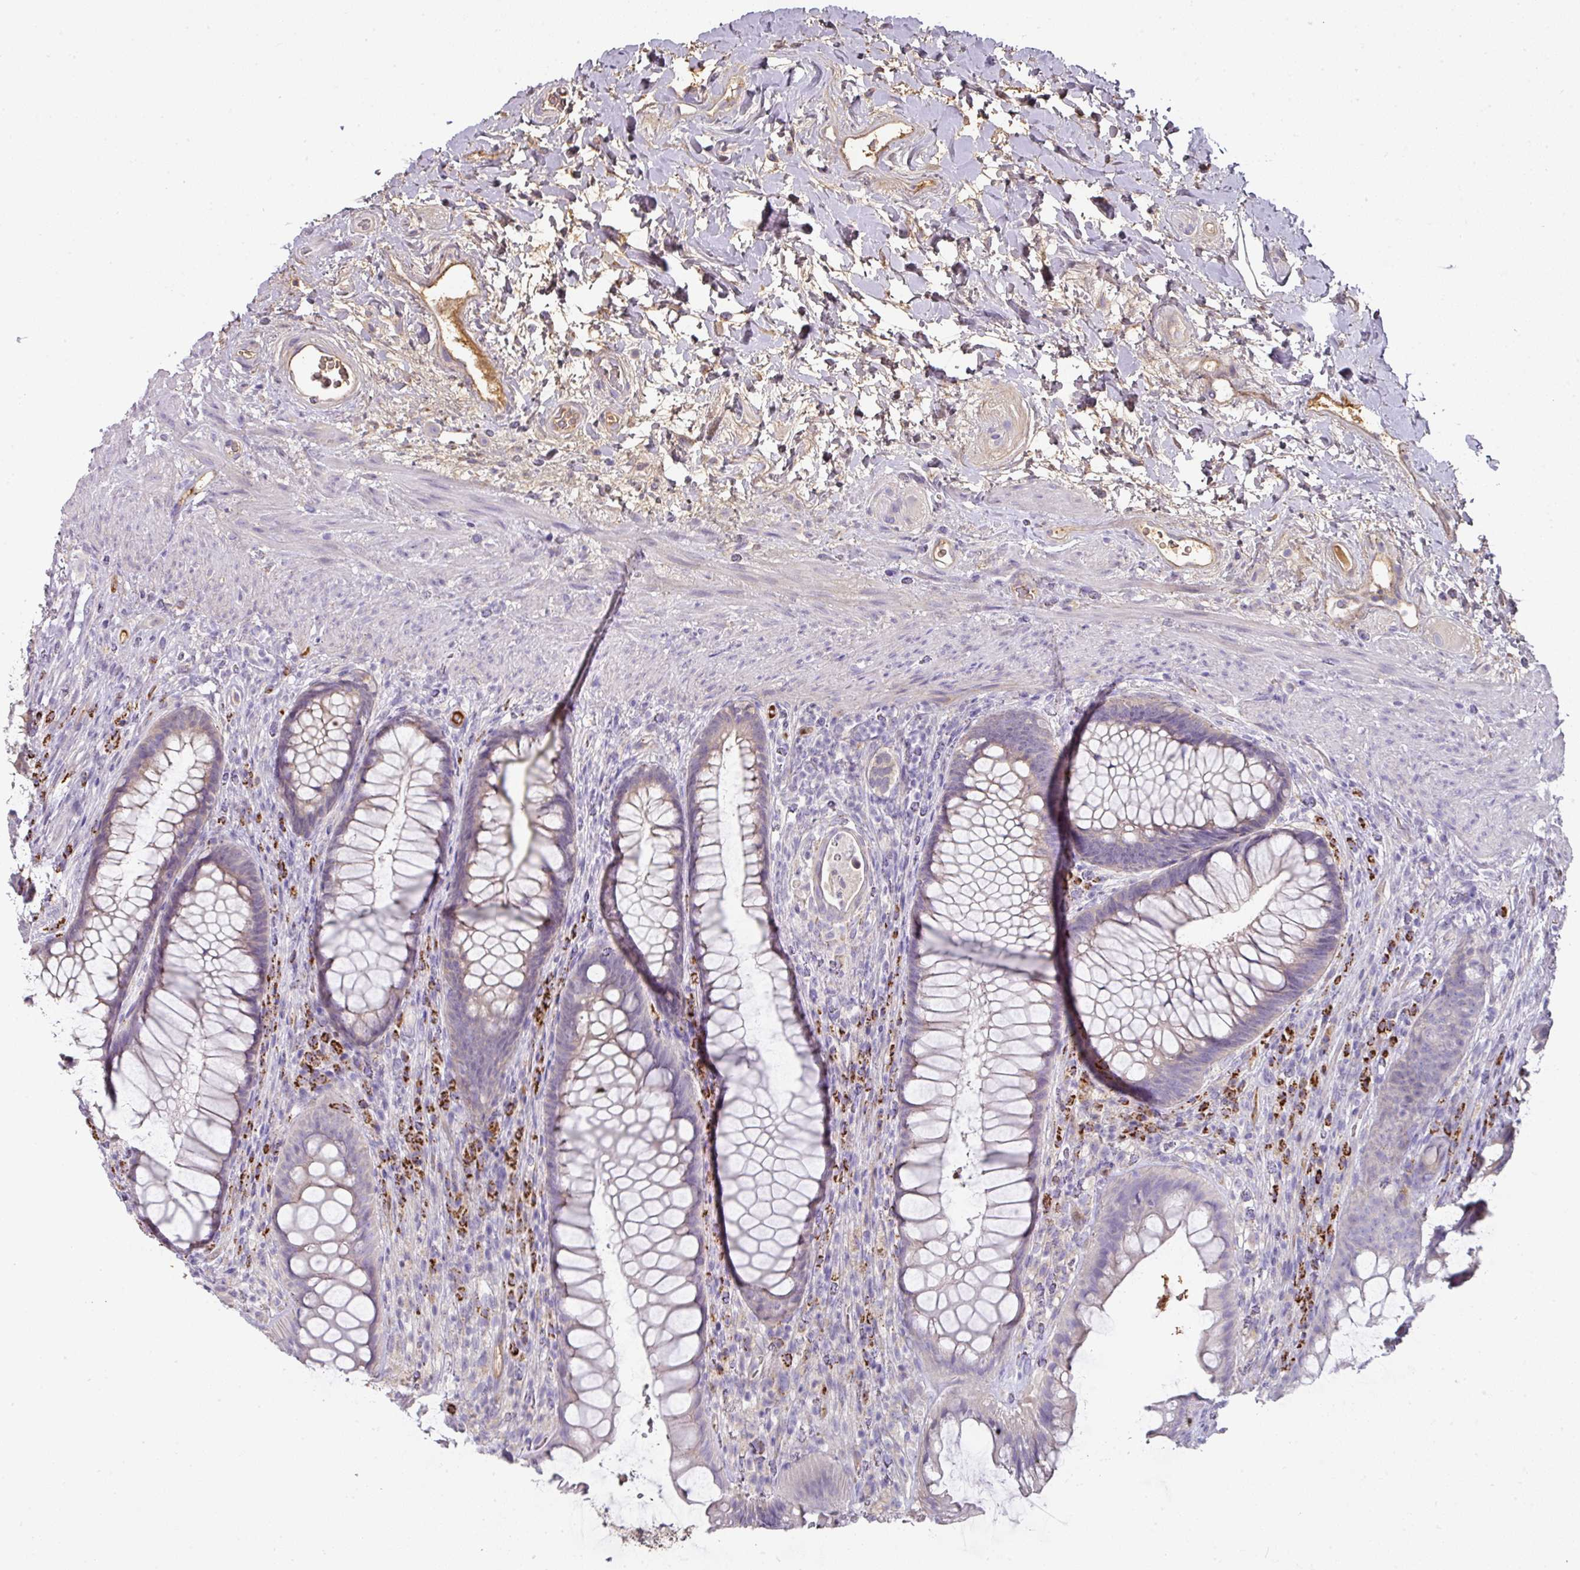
{"staining": {"intensity": "negative", "quantity": "none", "location": "none"}, "tissue": "rectum", "cell_type": "Glandular cells", "image_type": "normal", "snomed": [{"axis": "morphology", "description": "Normal tissue, NOS"}, {"axis": "topography", "description": "Rectum"}], "caption": "An immunohistochemistry image of benign rectum is shown. There is no staining in glandular cells of rectum.", "gene": "CCZ1B", "patient": {"sex": "male", "age": 53}}